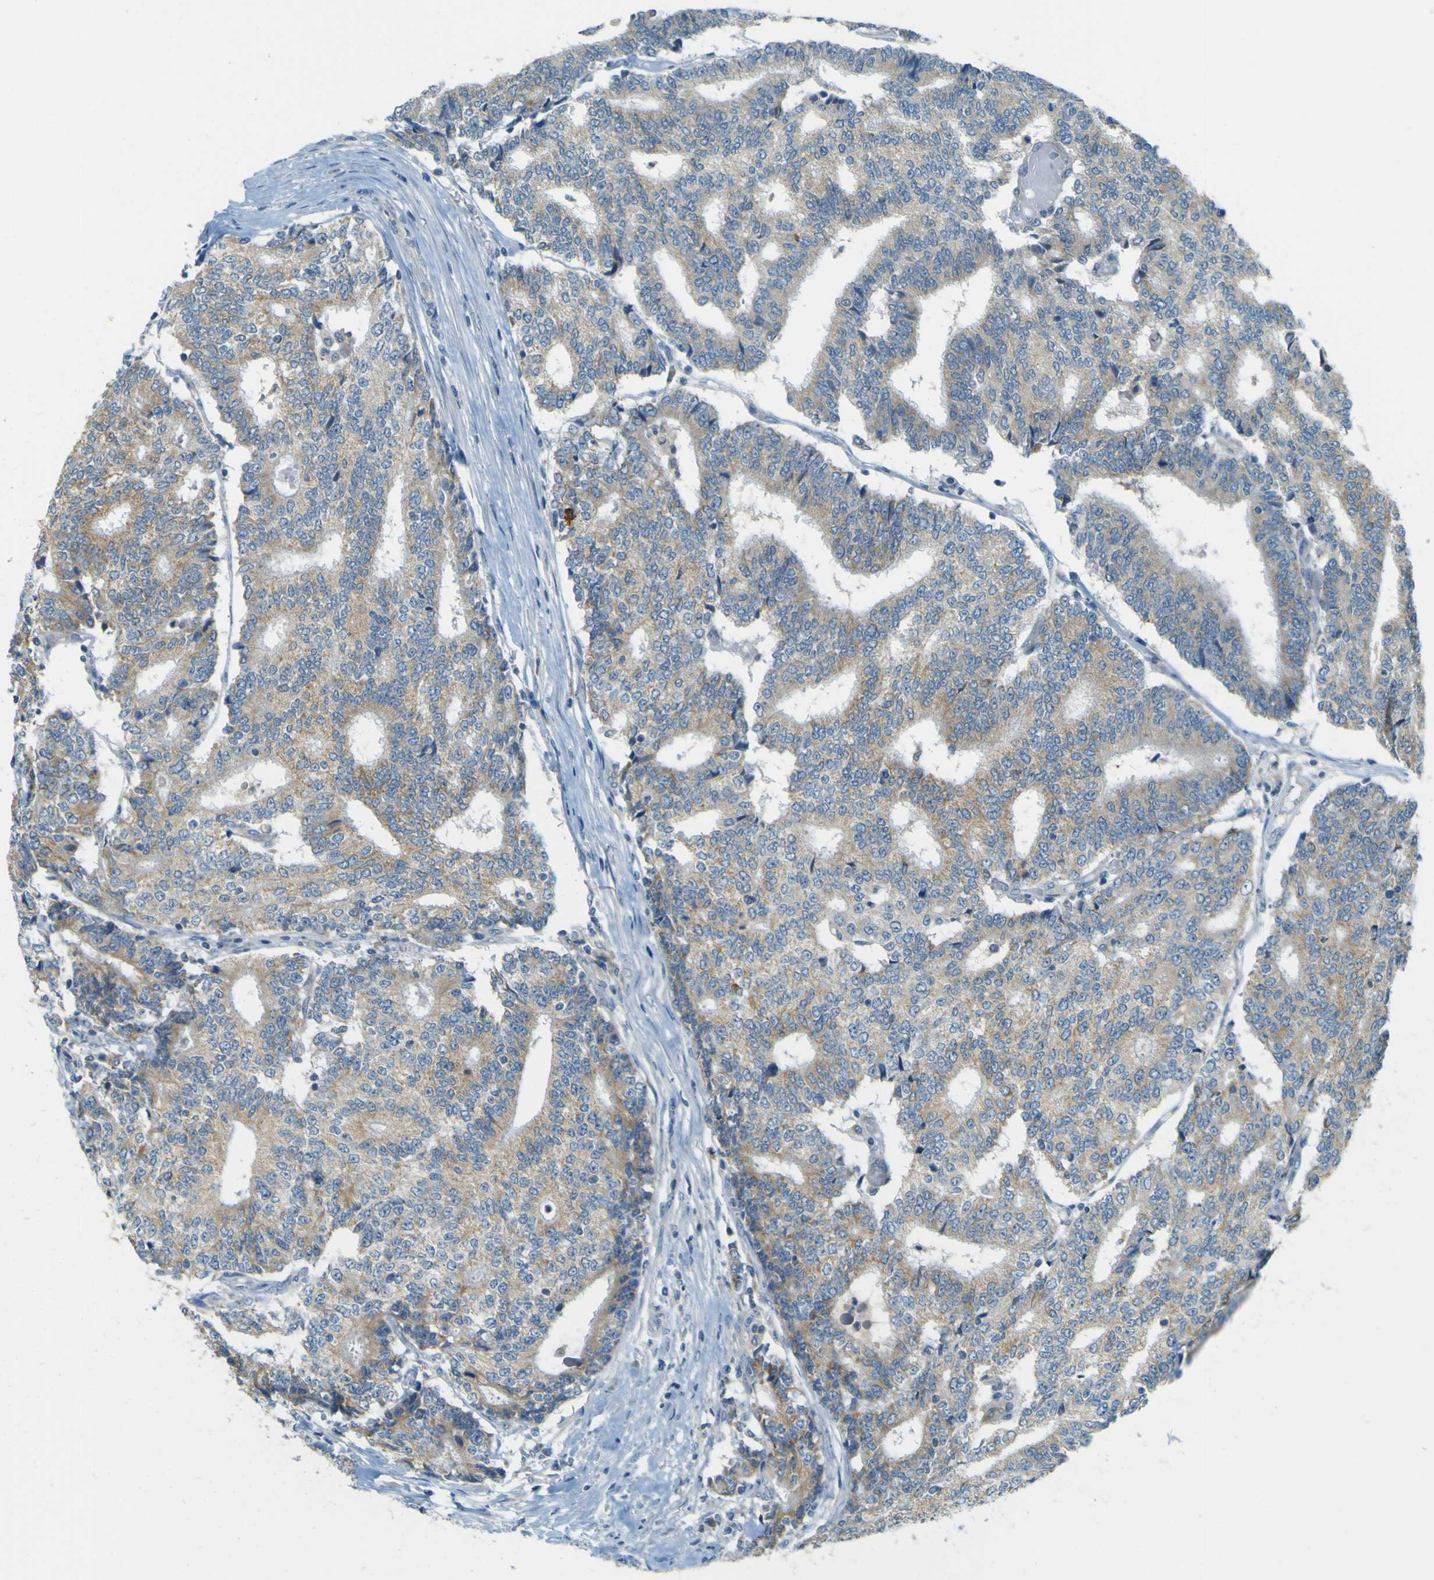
{"staining": {"intensity": "weak", "quantity": ">75%", "location": "cytoplasmic/membranous"}, "tissue": "prostate cancer", "cell_type": "Tumor cells", "image_type": "cancer", "snomed": [{"axis": "morphology", "description": "Adenocarcinoma, Medium grade"}, {"axis": "topography", "description": "Prostate"}], "caption": "The immunohistochemical stain labels weak cytoplasmic/membranous staining in tumor cells of adenocarcinoma (medium-grade) (prostate) tissue.", "gene": "FKTN", "patient": {"sex": "male", "age": 60}}